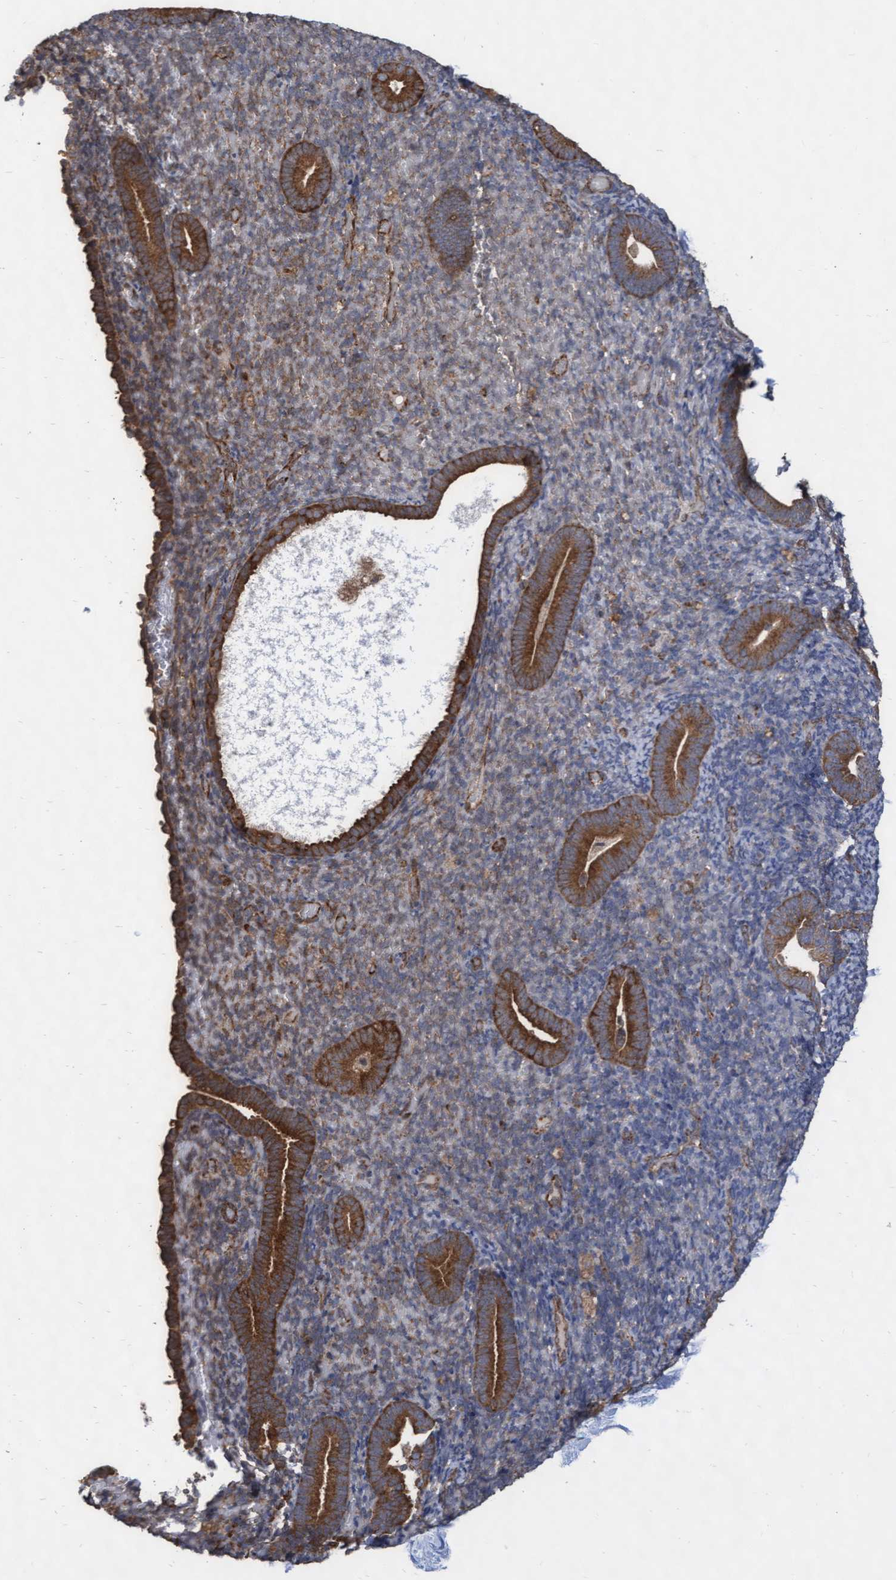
{"staining": {"intensity": "negative", "quantity": "none", "location": "none"}, "tissue": "endometrium", "cell_type": "Cells in endometrial stroma", "image_type": "normal", "snomed": [{"axis": "morphology", "description": "Normal tissue, NOS"}, {"axis": "topography", "description": "Endometrium"}], "caption": "Endometrium was stained to show a protein in brown. There is no significant expression in cells in endometrial stroma. (DAB (3,3'-diaminobenzidine) immunohistochemistry visualized using brightfield microscopy, high magnification).", "gene": "ABCF2", "patient": {"sex": "female", "age": 51}}